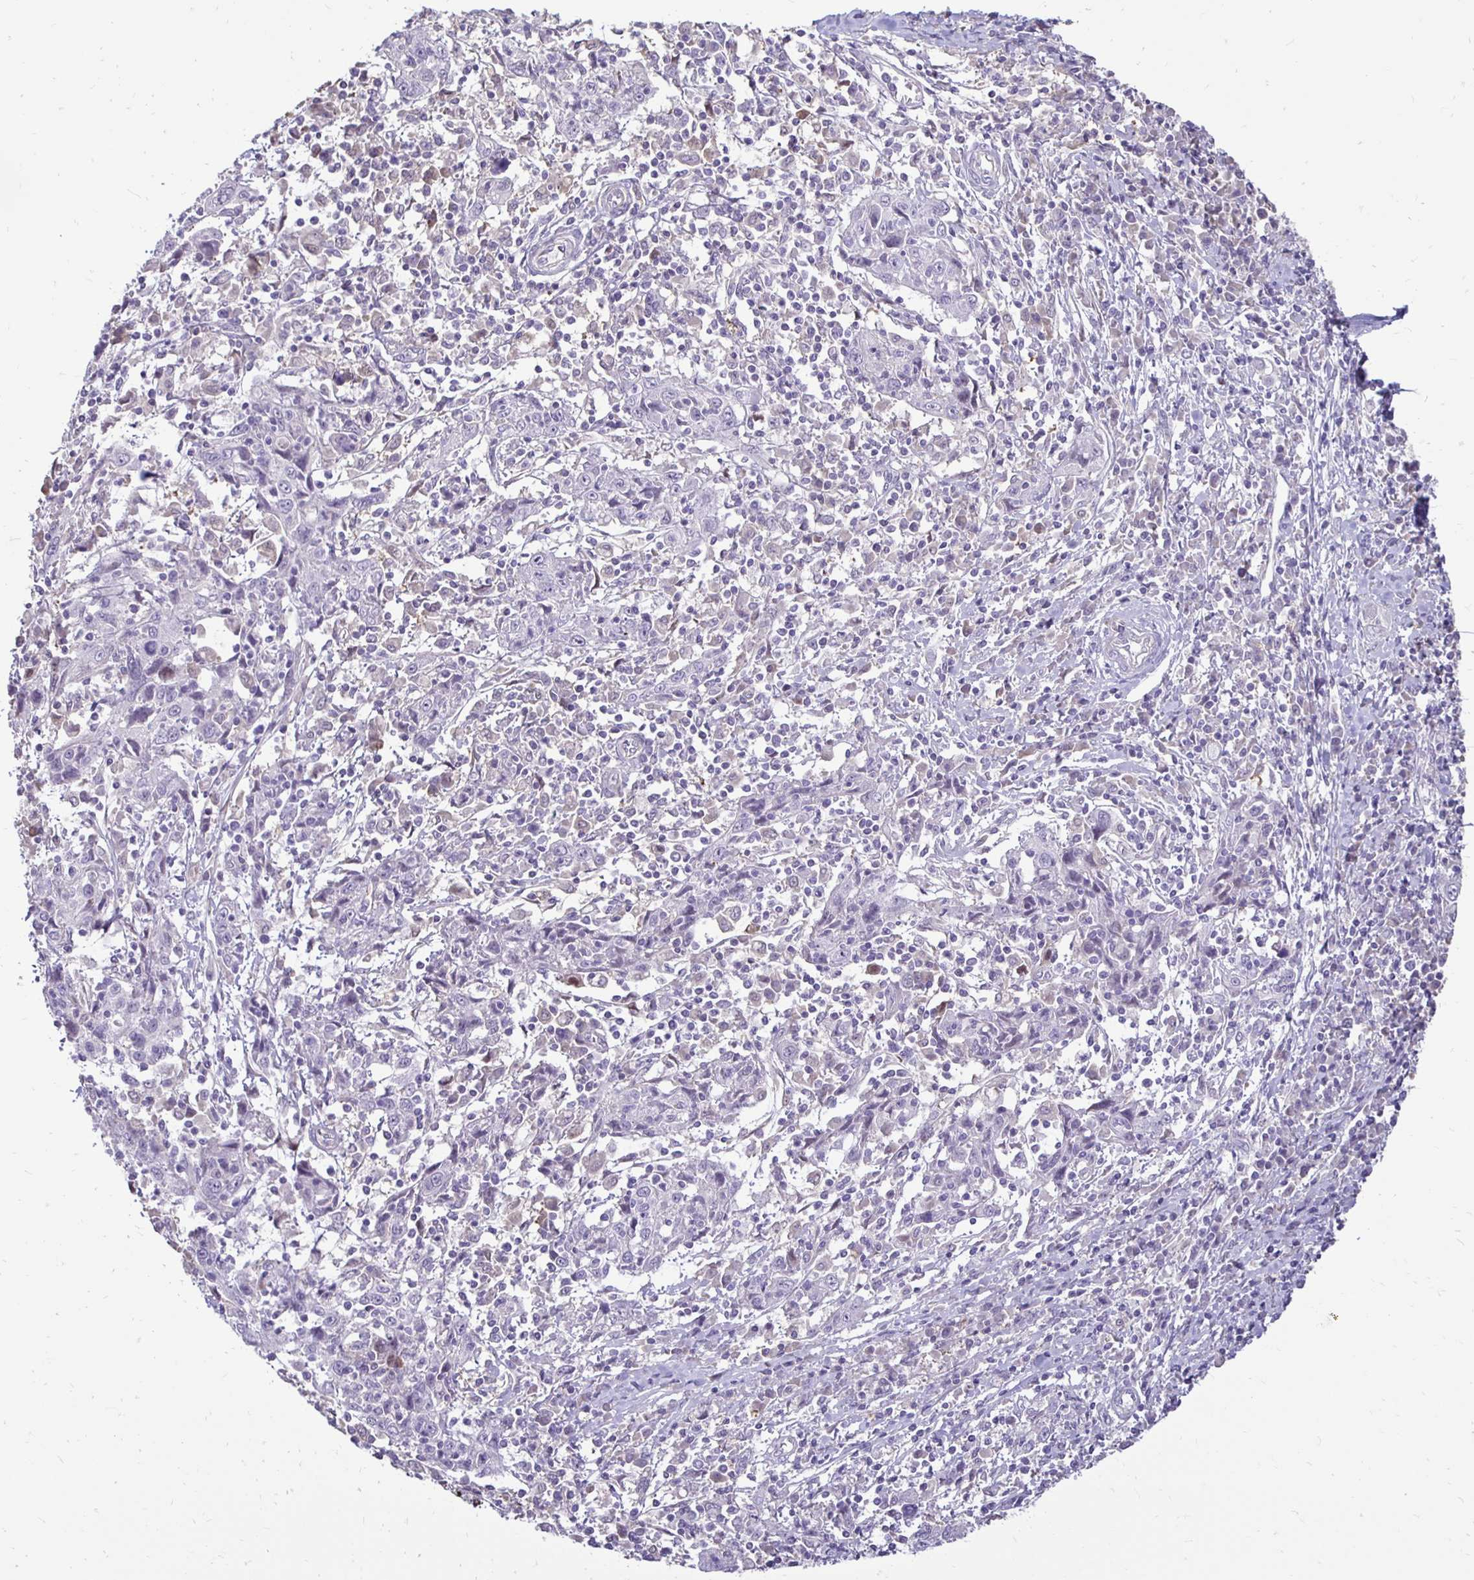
{"staining": {"intensity": "negative", "quantity": "none", "location": "none"}, "tissue": "cervical cancer", "cell_type": "Tumor cells", "image_type": "cancer", "snomed": [{"axis": "morphology", "description": "Squamous cell carcinoma, NOS"}, {"axis": "topography", "description": "Cervix"}], "caption": "DAB immunohistochemical staining of human cervical squamous cell carcinoma exhibits no significant staining in tumor cells.", "gene": "GAS2", "patient": {"sex": "female", "age": 46}}